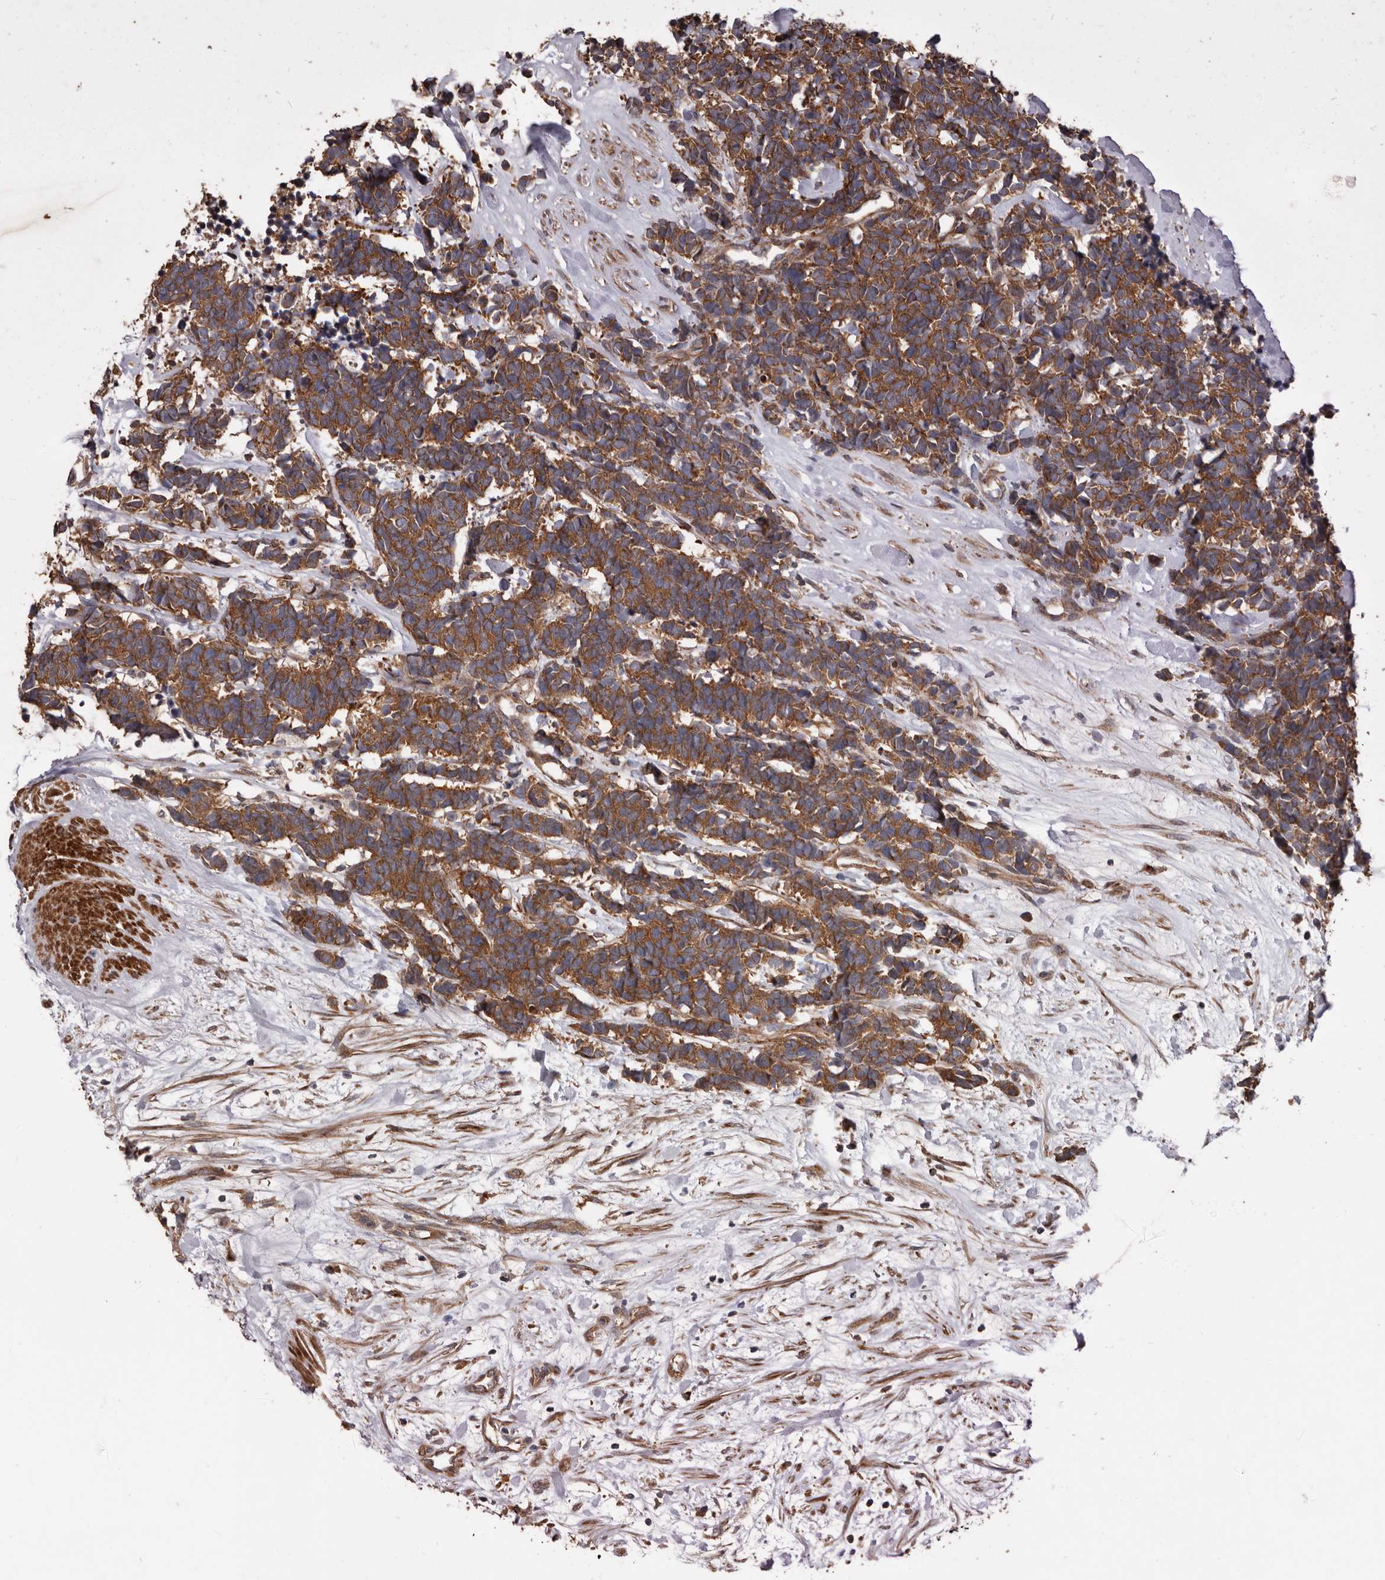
{"staining": {"intensity": "moderate", "quantity": ">75%", "location": "cytoplasmic/membranous"}, "tissue": "carcinoid", "cell_type": "Tumor cells", "image_type": "cancer", "snomed": [{"axis": "morphology", "description": "Carcinoma, NOS"}, {"axis": "morphology", "description": "Carcinoid, malignant, NOS"}, {"axis": "topography", "description": "Urinary bladder"}], "caption": "Human carcinoid (malignant) stained for a protein (brown) demonstrates moderate cytoplasmic/membranous positive positivity in approximately >75% of tumor cells.", "gene": "ARHGEF5", "patient": {"sex": "male", "age": 57}}